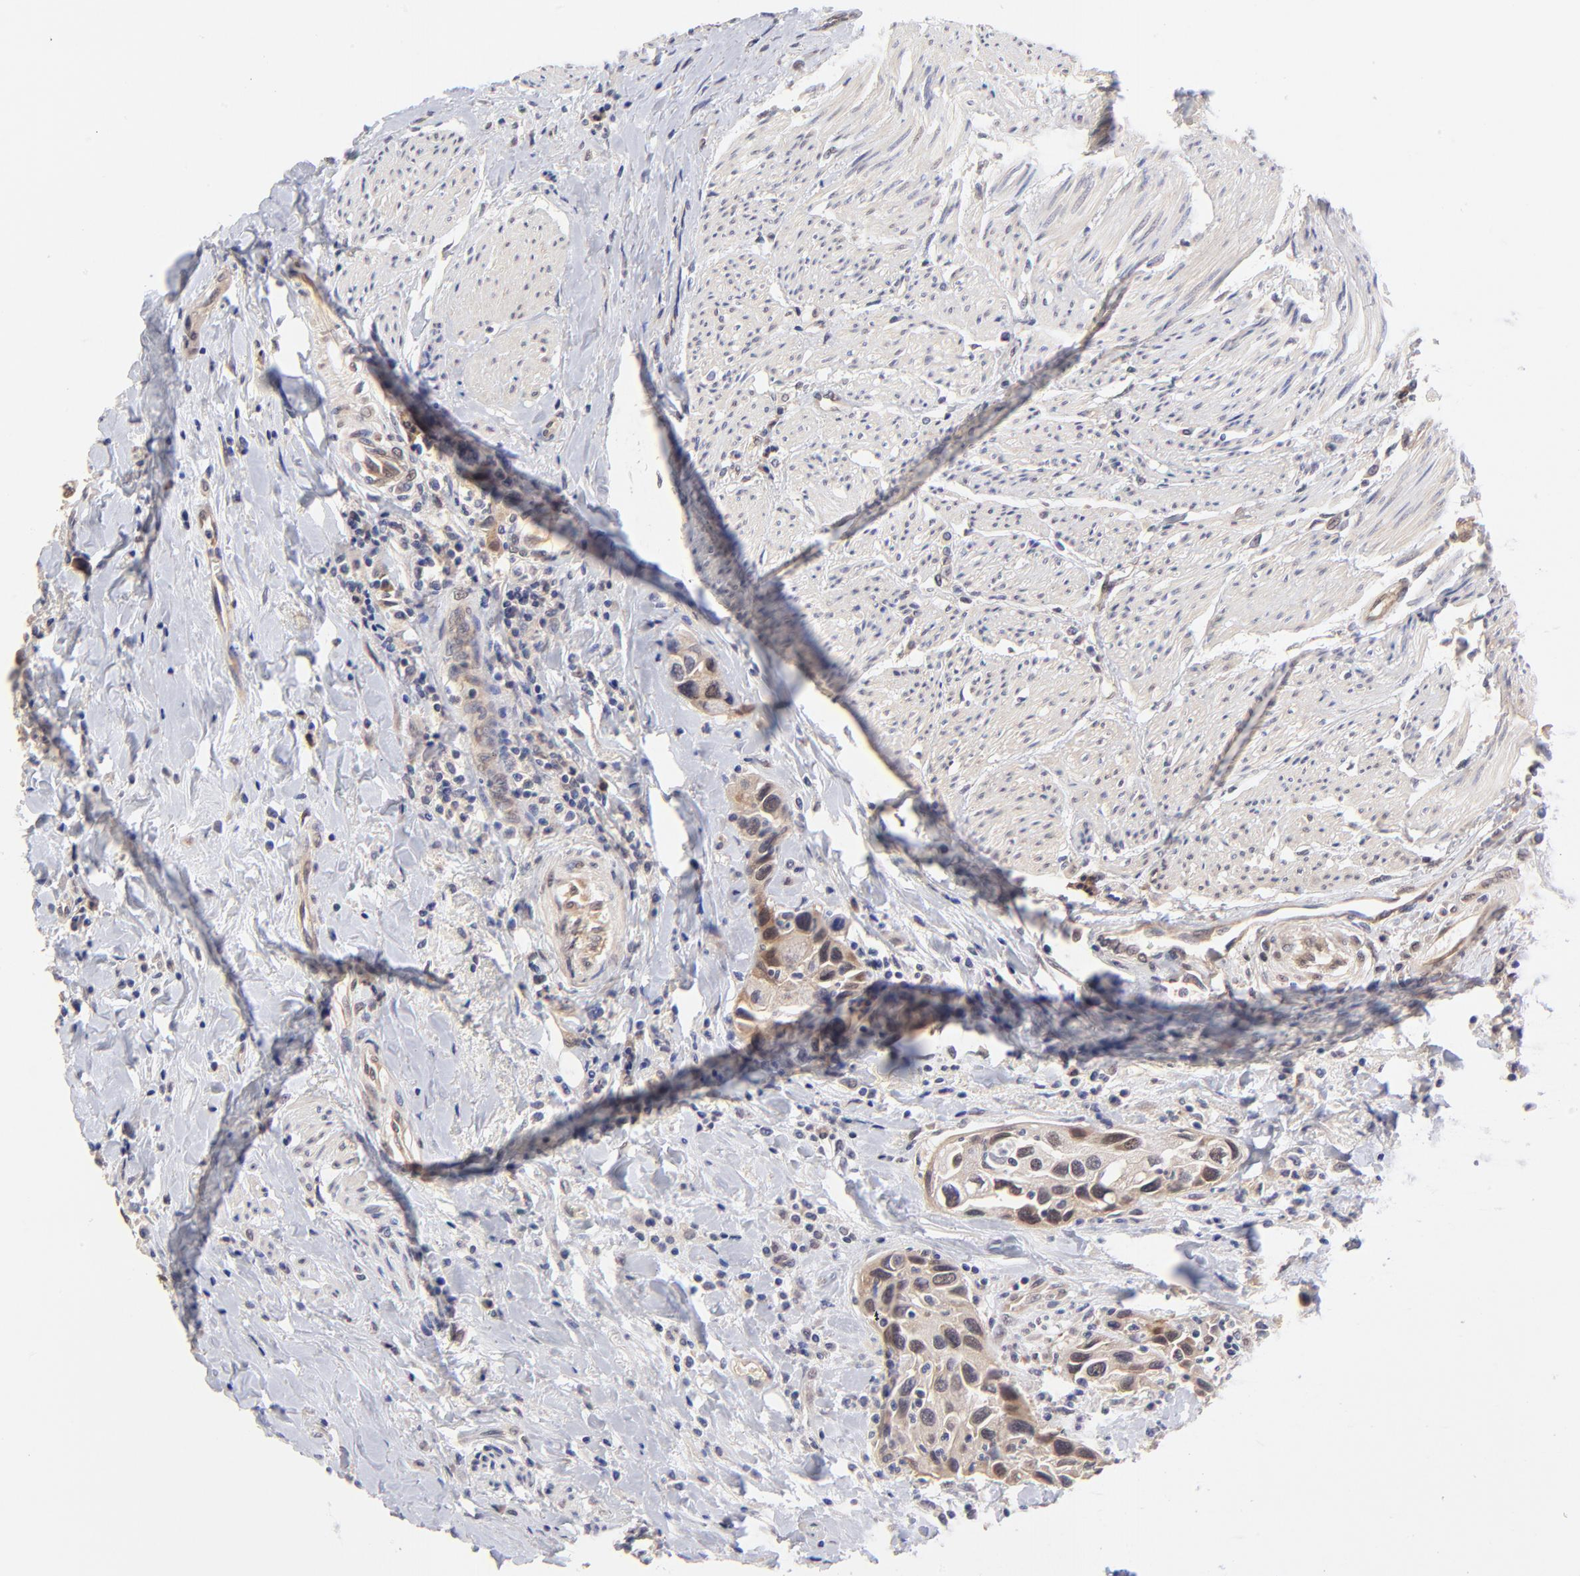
{"staining": {"intensity": "moderate", "quantity": "25%-75%", "location": "cytoplasmic/membranous"}, "tissue": "urothelial cancer", "cell_type": "Tumor cells", "image_type": "cancer", "snomed": [{"axis": "morphology", "description": "Urothelial carcinoma, High grade"}, {"axis": "topography", "description": "Urinary bladder"}], "caption": "Brown immunohistochemical staining in human urothelial cancer shows moderate cytoplasmic/membranous positivity in approximately 25%-75% of tumor cells.", "gene": "UBE2H", "patient": {"sex": "male", "age": 66}}